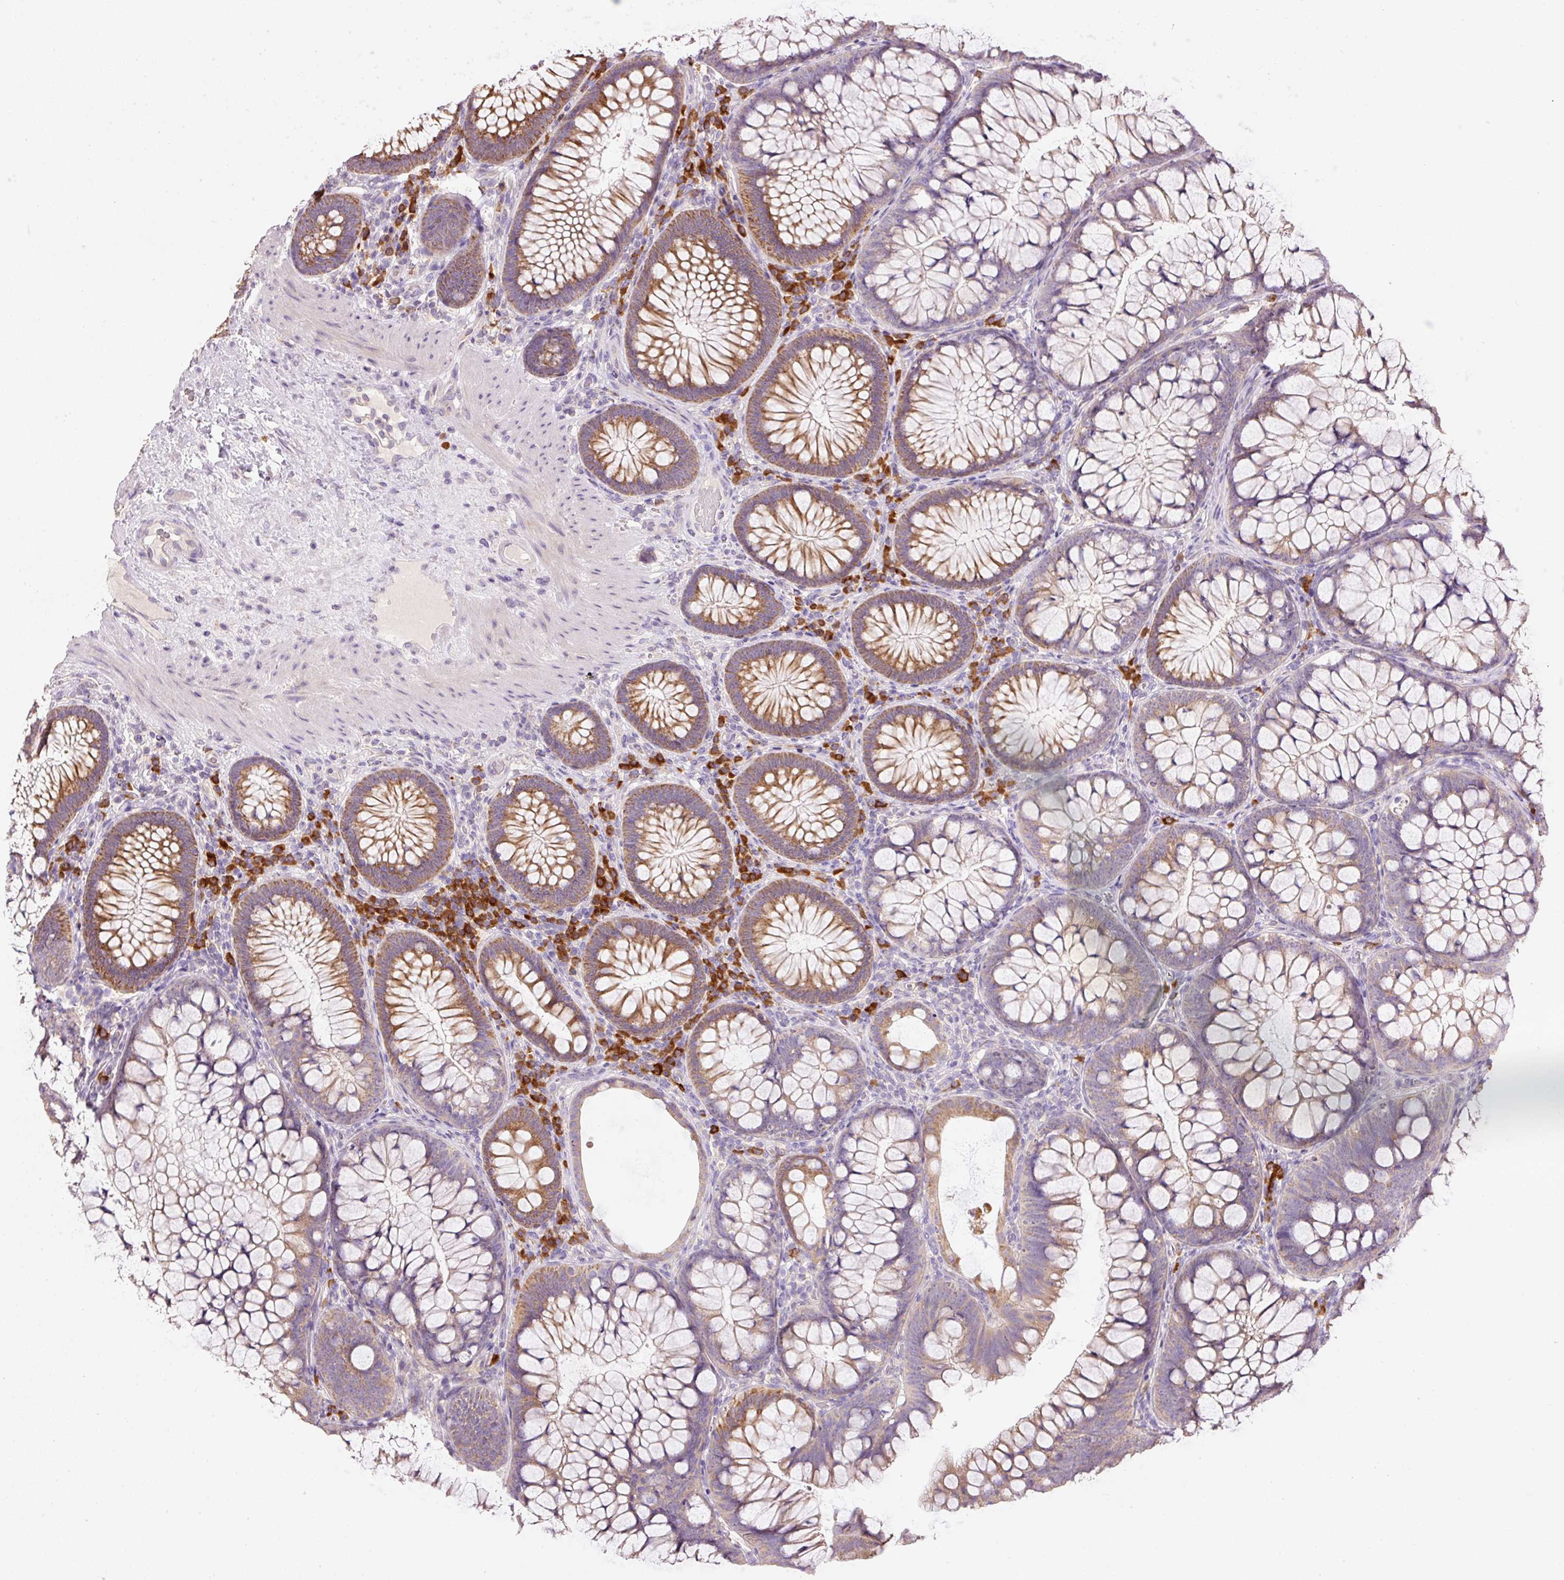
{"staining": {"intensity": "negative", "quantity": "none", "location": "none"}, "tissue": "colon", "cell_type": "Endothelial cells", "image_type": "normal", "snomed": [{"axis": "morphology", "description": "Normal tissue, NOS"}, {"axis": "morphology", "description": "Adenoma, NOS"}, {"axis": "topography", "description": "Soft tissue"}, {"axis": "topography", "description": "Colon"}], "caption": "Immunohistochemistry image of benign colon: human colon stained with DAB displays no significant protein positivity in endothelial cells.", "gene": "PNPLA5", "patient": {"sex": "male", "age": 47}}